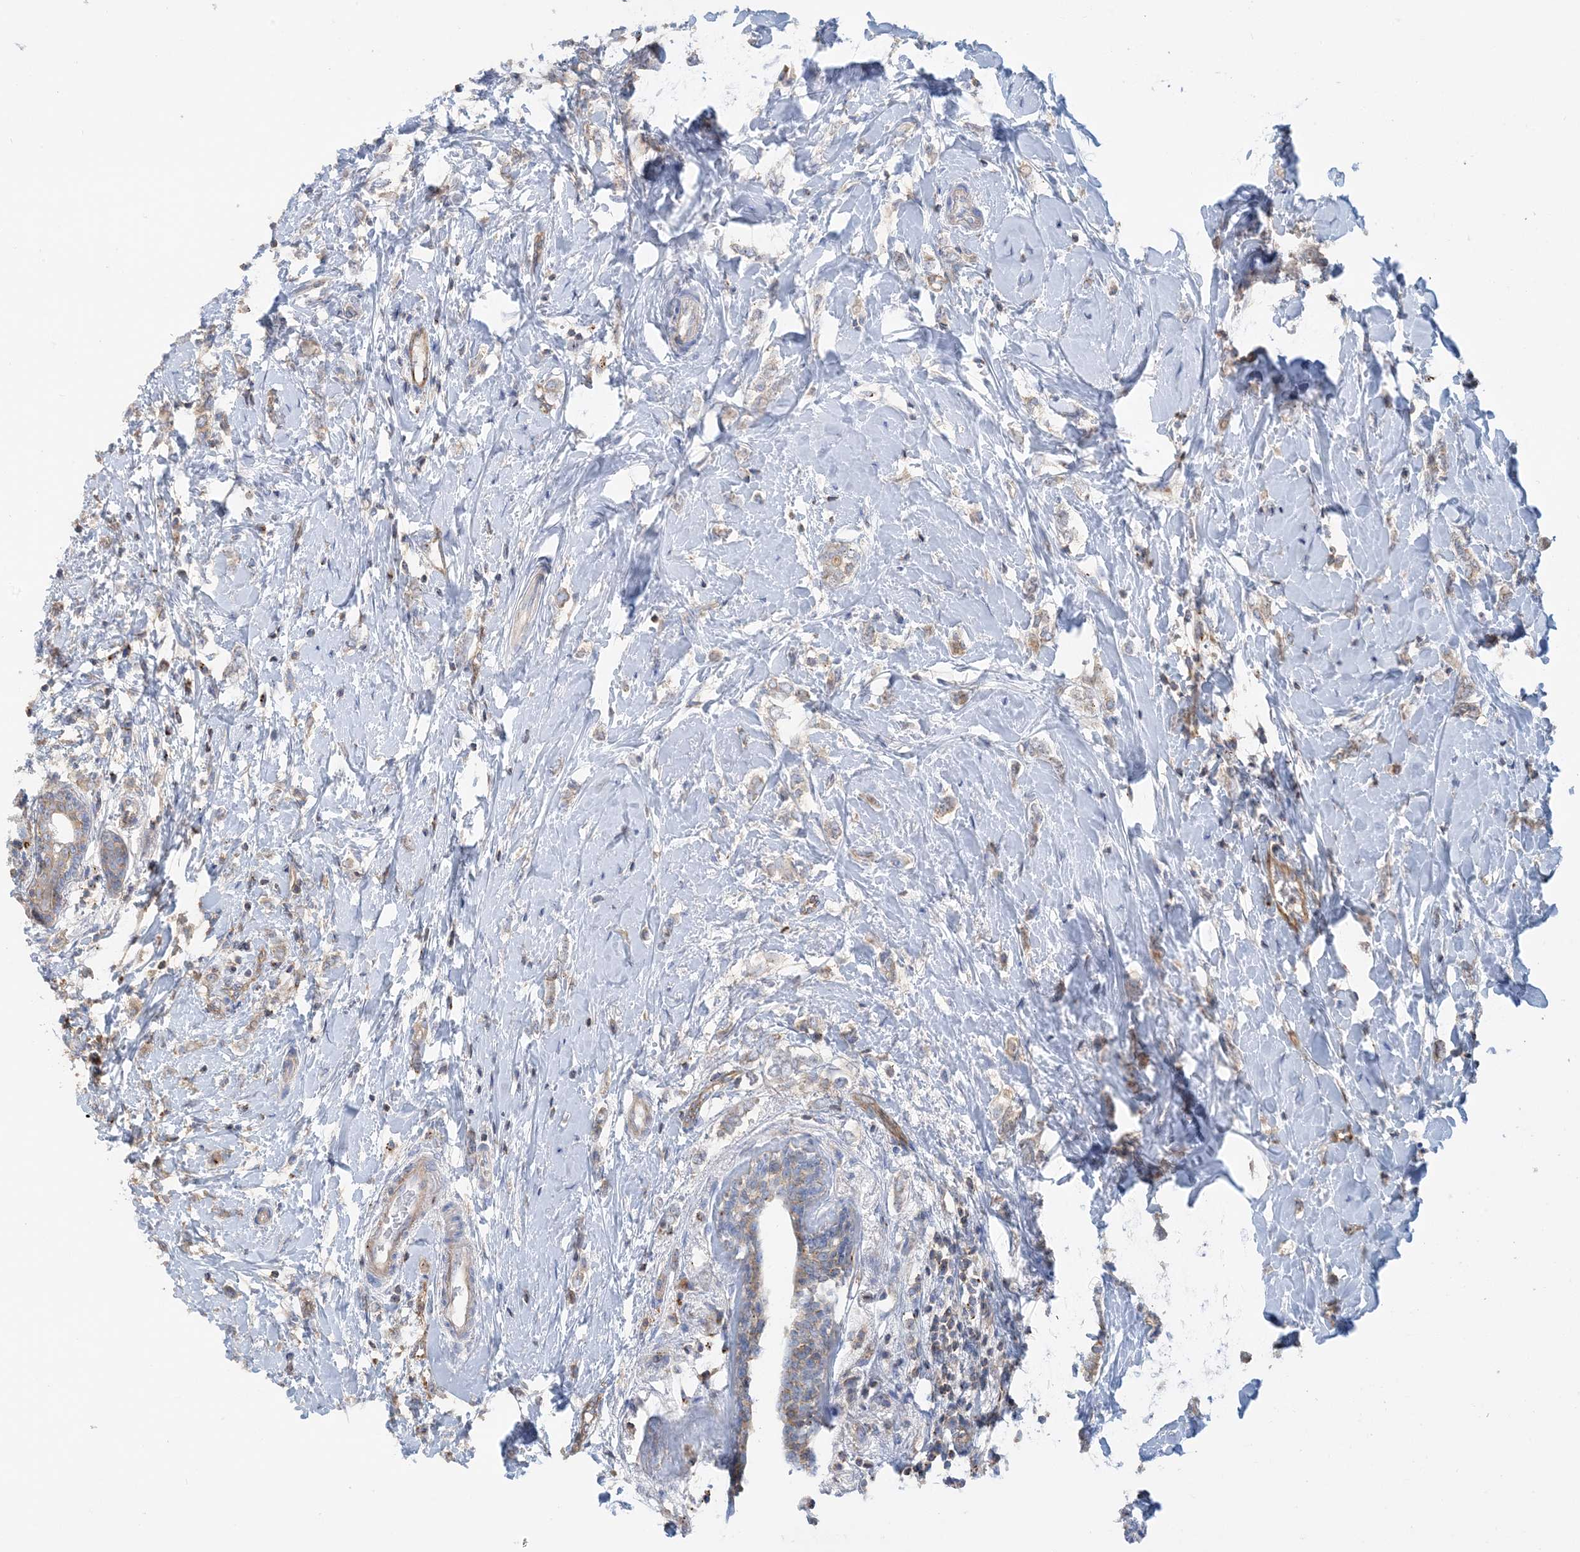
{"staining": {"intensity": "weak", "quantity": ">75%", "location": "cytoplasmic/membranous"}, "tissue": "breast cancer", "cell_type": "Tumor cells", "image_type": "cancer", "snomed": [{"axis": "morphology", "description": "Normal tissue, NOS"}, {"axis": "morphology", "description": "Lobular carcinoma"}, {"axis": "topography", "description": "Breast"}], "caption": "Breast lobular carcinoma stained with immunohistochemistry (IHC) exhibits weak cytoplasmic/membranous expression in about >75% of tumor cells.", "gene": "CALHM5", "patient": {"sex": "female", "age": 47}}